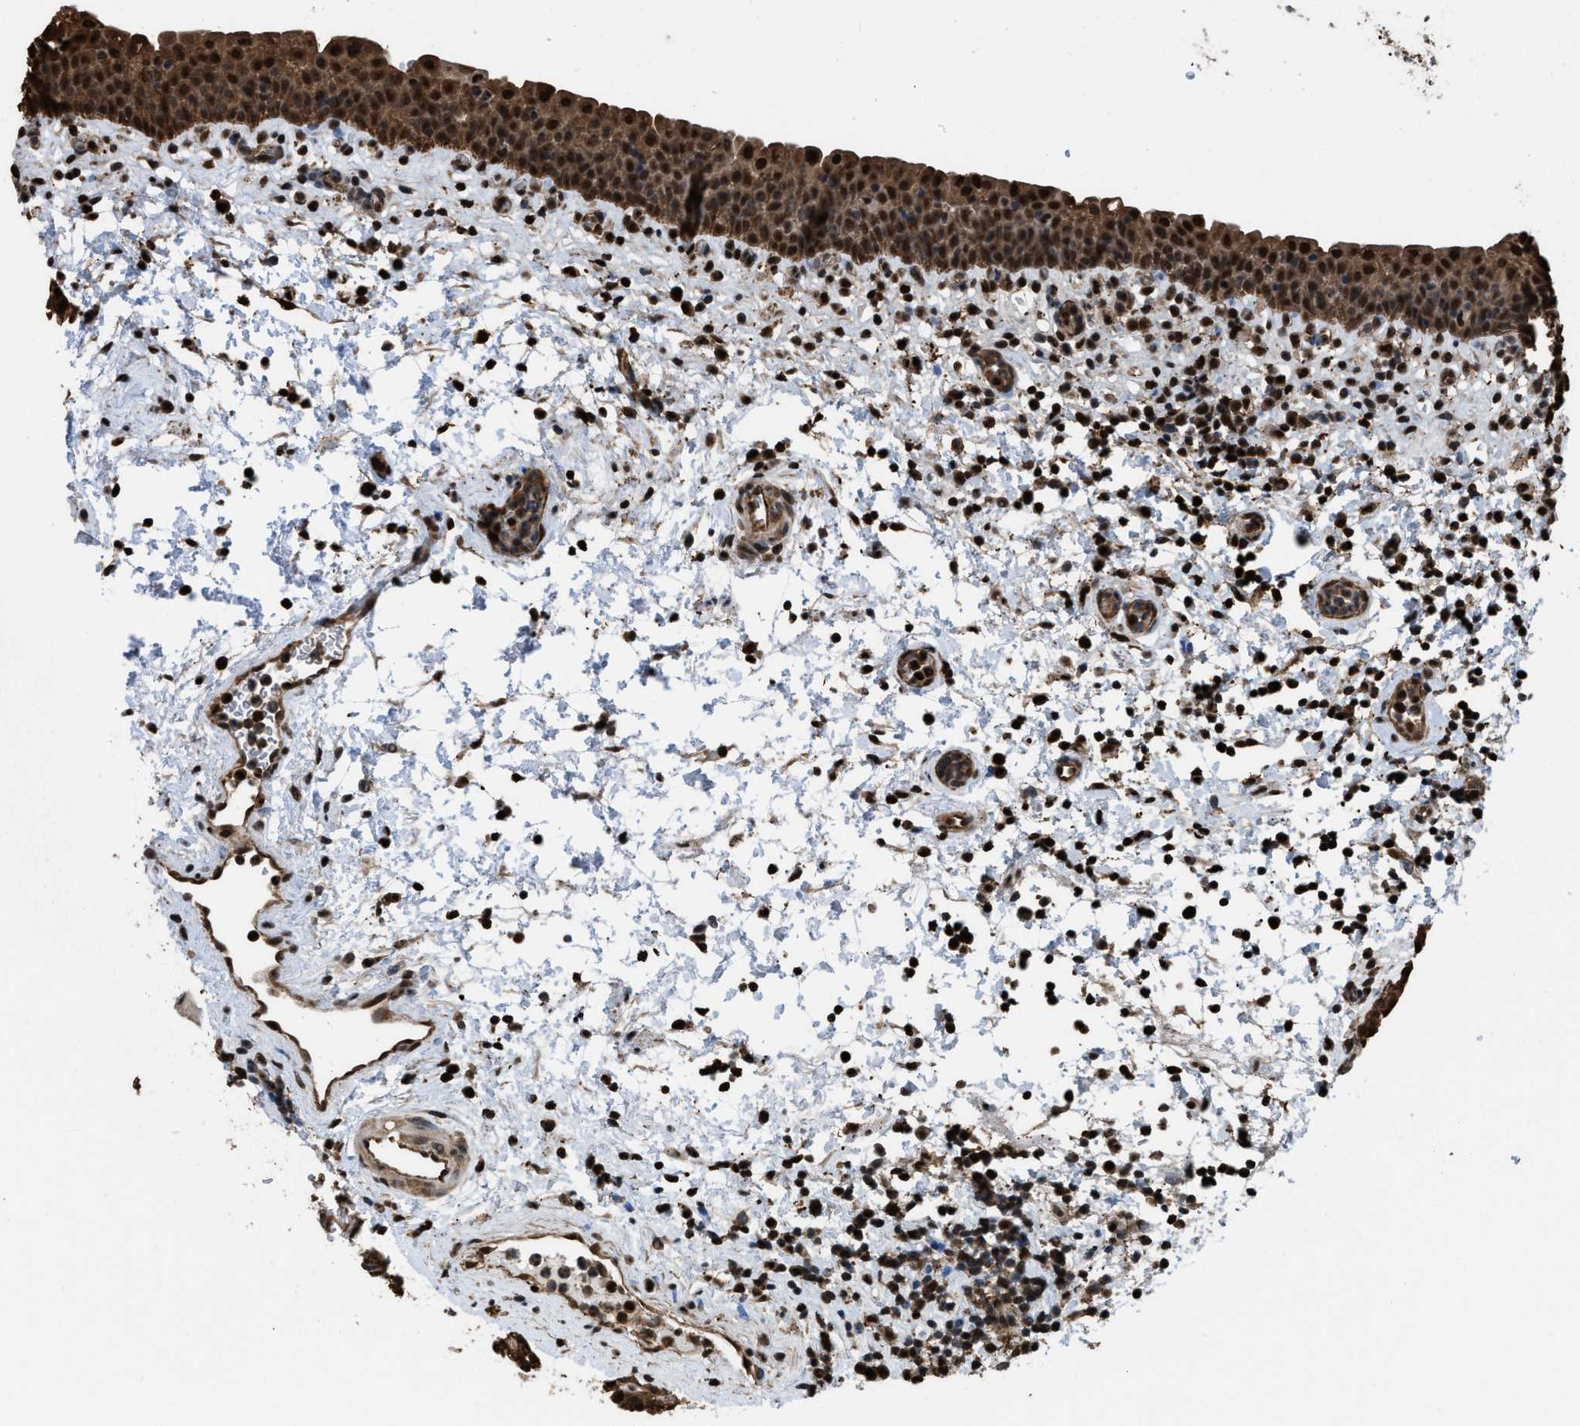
{"staining": {"intensity": "strong", "quantity": ">75%", "location": "cytoplasmic/membranous,nuclear"}, "tissue": "urinary bladder", "cell_type": "Urothelial cells", "image_type": "normal", "snomed": [{"axis": "morphology", "description": "Normal tissue, NOS"}, {"axis": "topography", "description": "Urinary bladder"}], "caption": "Normal urinary bladder exhibits strong cytoplasmic/membranous,nuclear expression in approximately >75% of urothelial cells, visualized by immunohistochemistry.", "gene": "FNTA", "patient": {"sex": "male", "age": 37}}